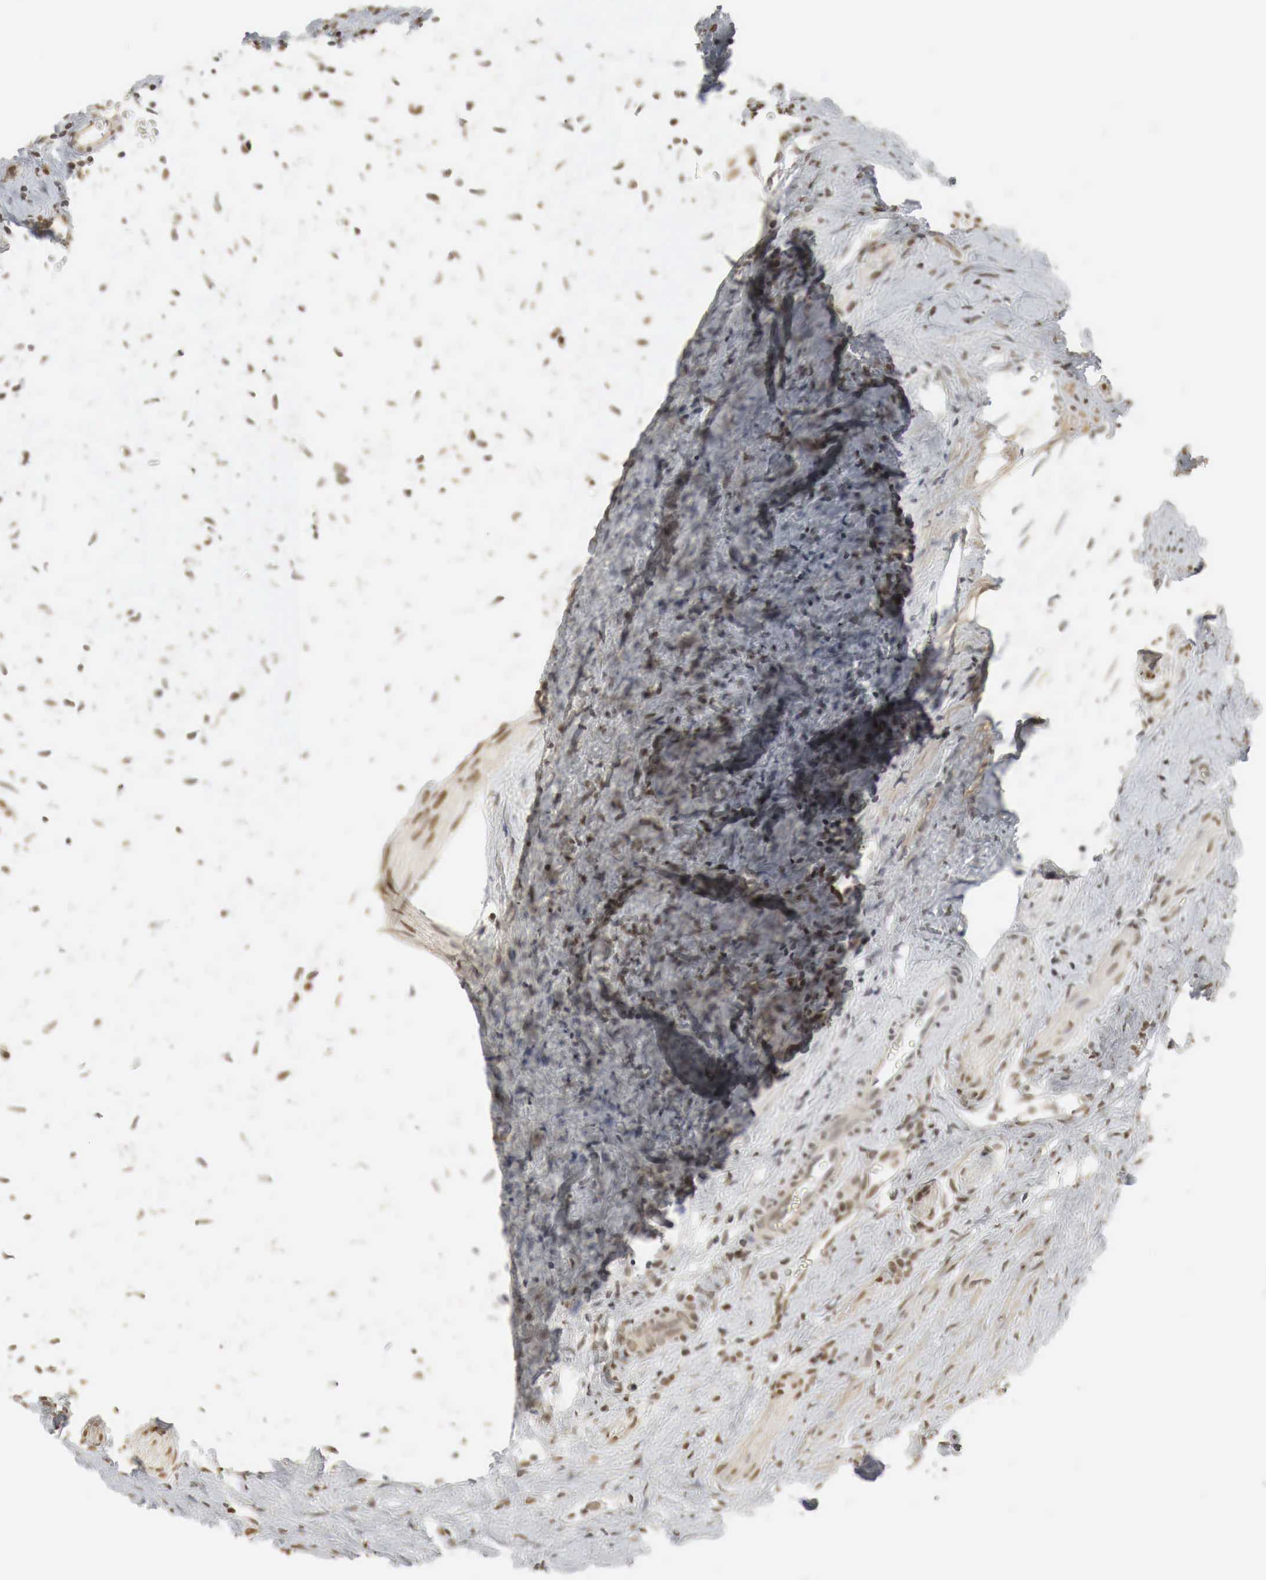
{"staining": {"intensity": "moderate", "quantity": "25%-75%", "location": "cytoplasmic/membranous"}, "tissue": "seminal vesicle", "cell_type": "Glandular cells", "image_type": "normal", "snomed": [{"axis": "morphology", "description": "Normal tissue, NOS"}, {"axis": "topography", "description": "Seminal veicle"}], "caption": "Unremarkable seminal vesicle displays moderate cytoplasmic/membranous expression in approximately 25%-75% of glandular cells Nuclei are stained in blue..", "gene": "ERBB4", "patient": {"sex": "male", "age": 60}}